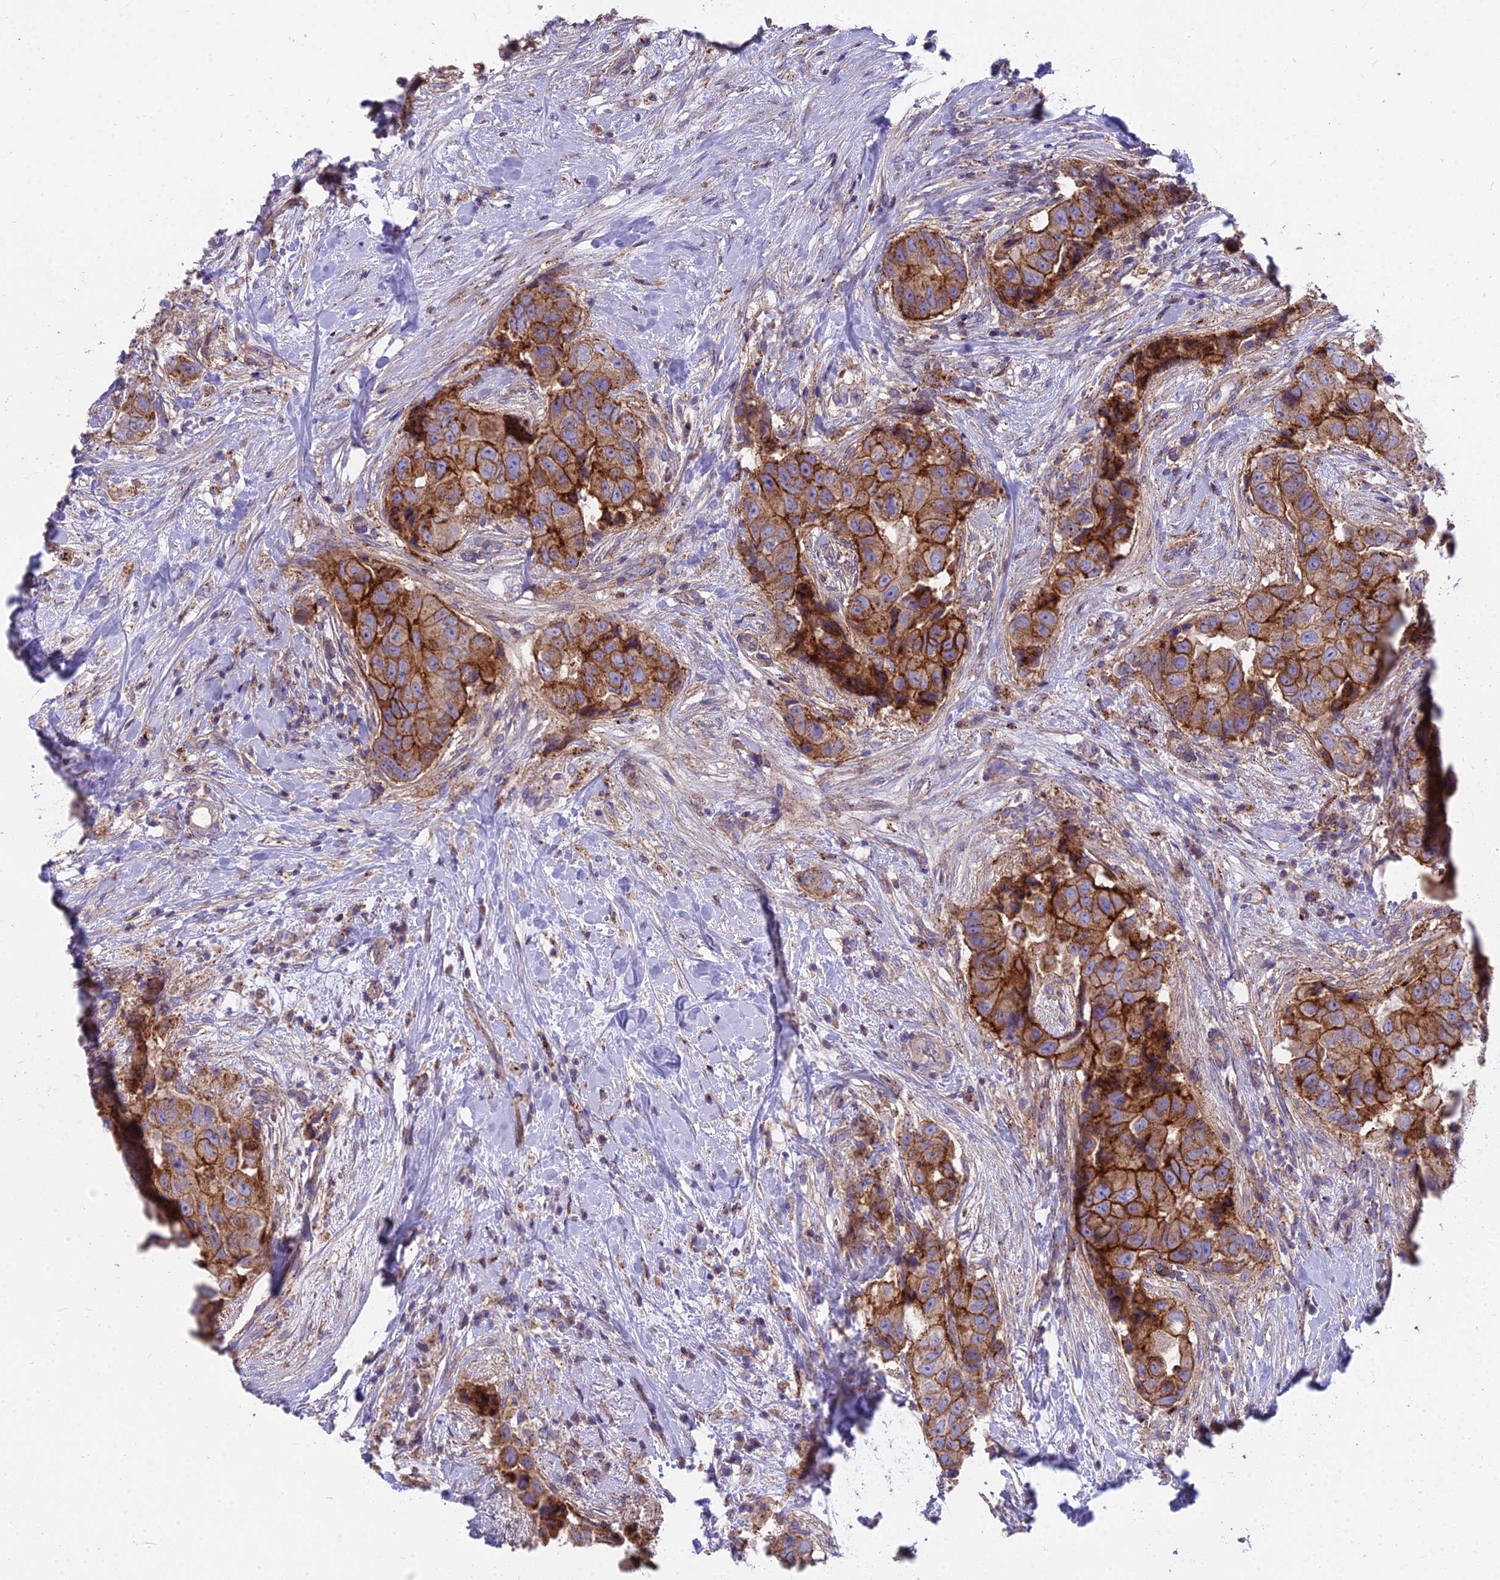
{"staining": {"intensity": "strong", "quantity": ">75%", "location": "cytoplasmic/membranous"}, "tissue": "breast cancer", "cell_type": "Tumor cells", "image_type": "cancer", "snomed": [{"axis": "morphology", "description": "Normal tissue, NOS"}, {"axis": "morphology", "description": "Duct carcinoma"}, {"axis": "topography", "description": "Breast"}], "caption": "High-power microscopy captured an immunohistochemistry (IHC) image of breast invasive ductal carcinoma, revealing strong cytoplasmic/membranous positivity in approximately >75% of tumor cells.", "gene": "FRMPD1", "patient": {"sex": "female", "age": 62}}